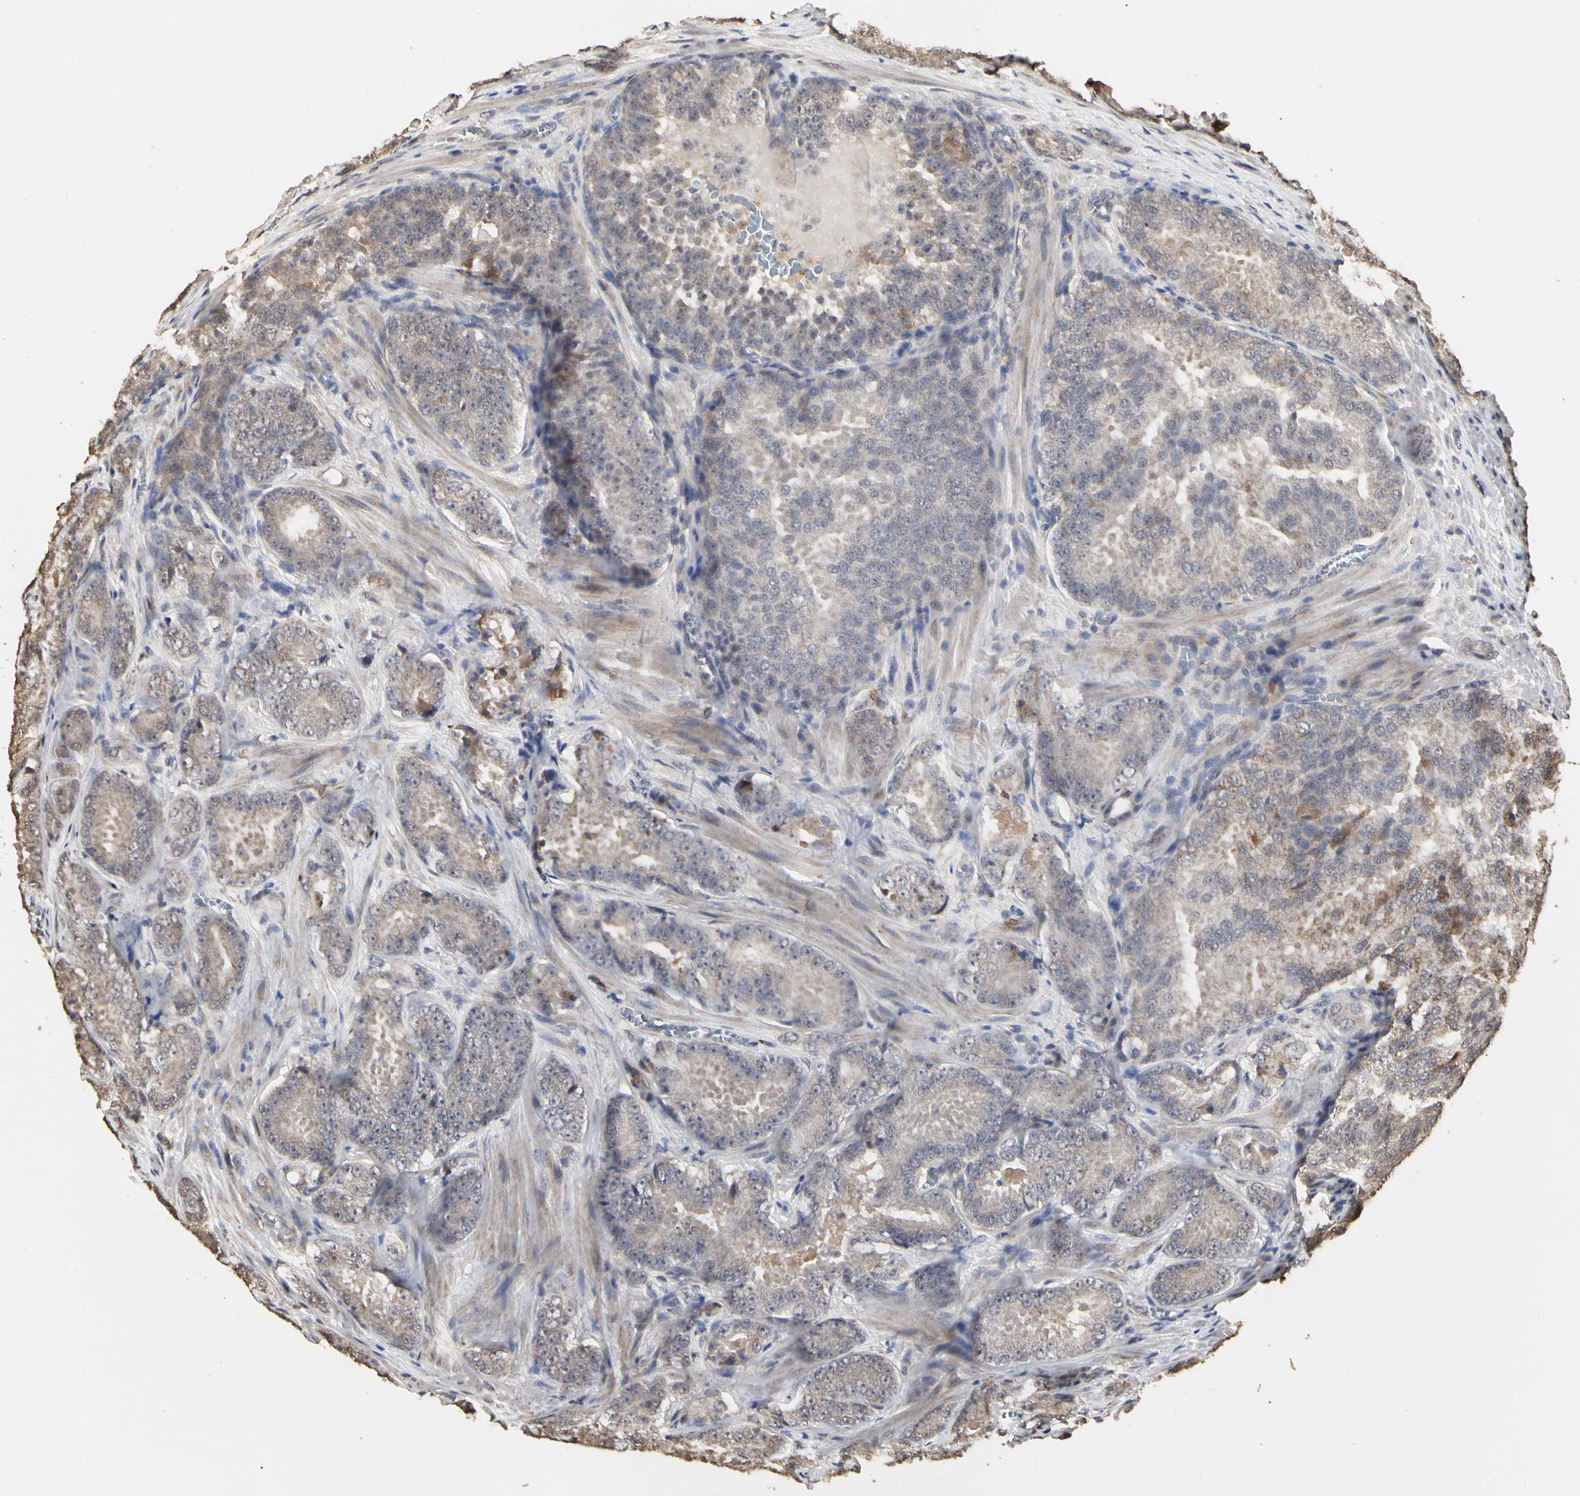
{"staining": {"intensity": "moderate", "quantity": ">75%", "location": "cytoplasmic/membranous"}, "tissue": "prostate cancer", "cell_type": "Tumor cells", "image_type": "cancer", "snomed": [{"axis": "morphology", "description": "Adenocarcinoma, High grade"}, {"axis": "topography", "description": "Prostate"}], "caption": "Approximately >75% of tumor cells in human prostate cancer reveal moderate cytoplasmic/membranous protein expression as visualized by brown immunohistochemical staining.", "gene": "TAOK1", "patient": {"sex": "male", "age": 64}}